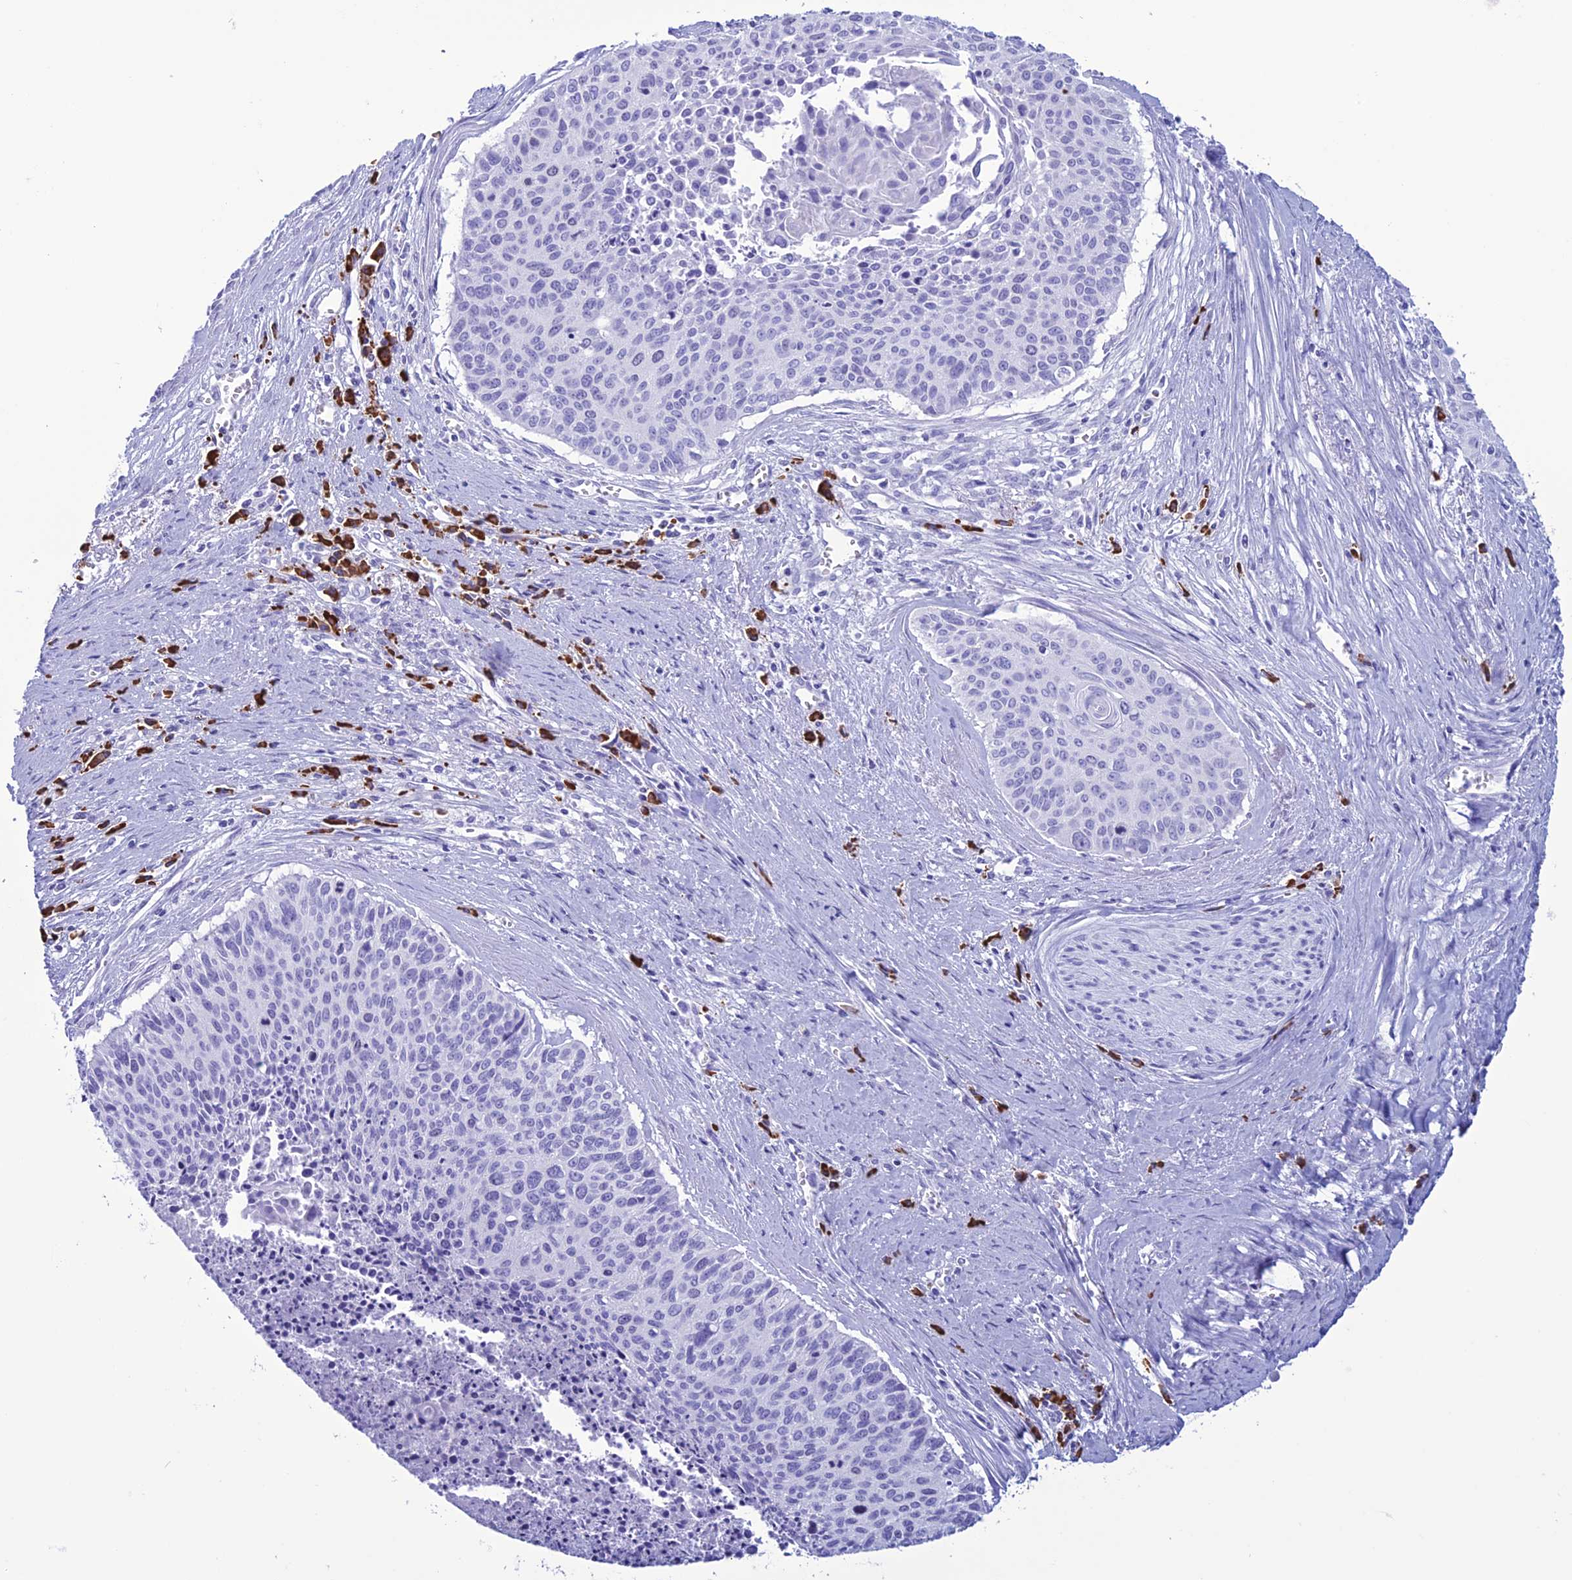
{"staining": {"intensity": "negative", "quantity": "none", "location": "none"}, "tissue": "cervical cancer", "cell_type": "Tumor cells", "image_type": "cancer", "snomed": [{"axis": "morphology", "description": "Squamous cell carcinoma, NOS"}, {"axis": "topography", "description": "Cervix"}], "caption": "The immunohistochemistry image has no significant staining in tumor cells of cervical cancer (squamous cell carcinoma) tissue.", "gene": "MZB1", "patient": {"sex": "female", "age": 55}}